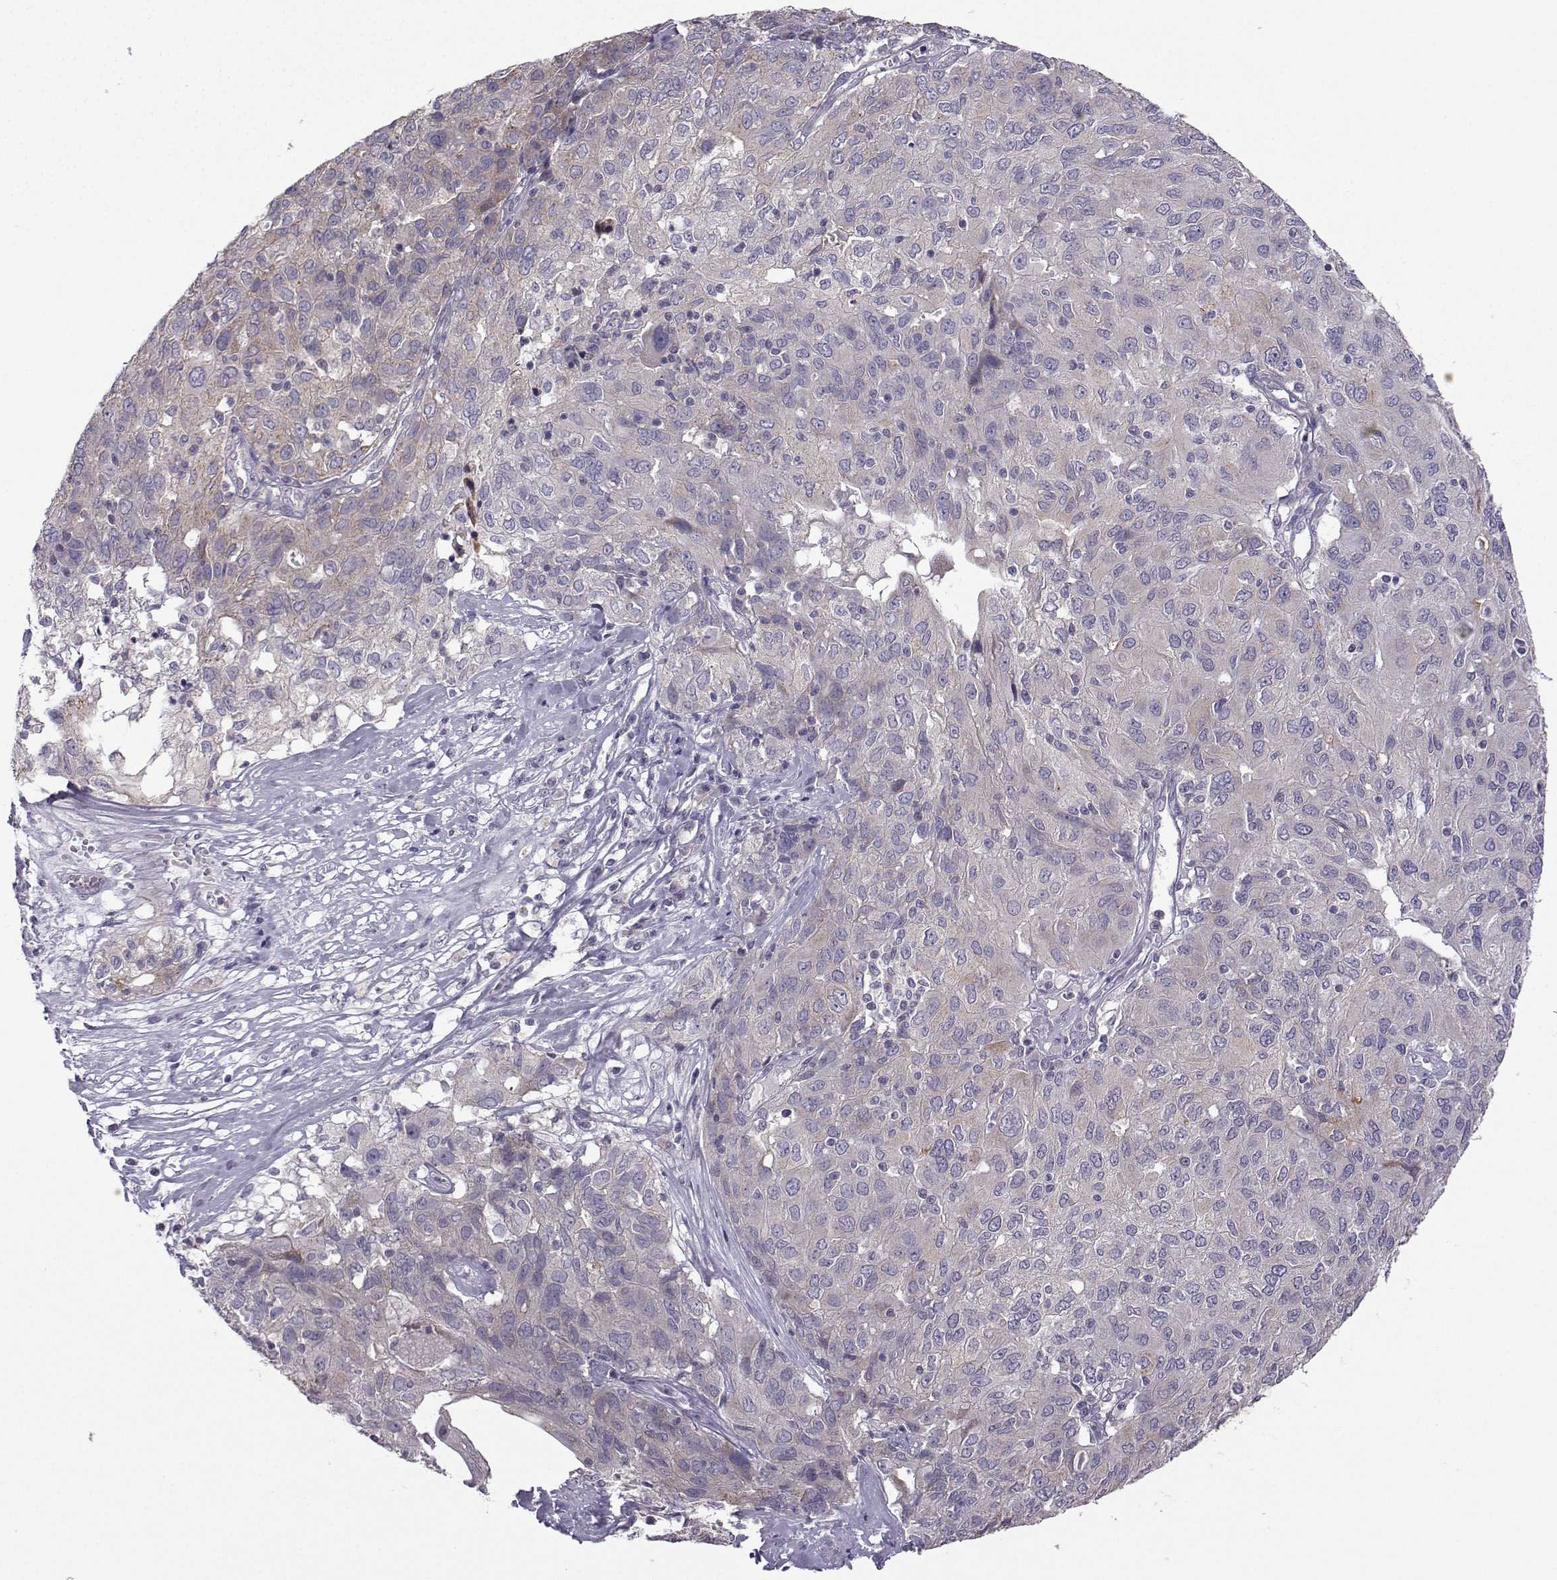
{"staining": {"intensity": "weak", "quantity": "<25%", "location": "cytoplasmic/membranous"}, "tissue": "ovarian cancer", "cell_type": "Tumor cells", "image_type": "cancer", "snomed": [{"axis": "morphology", "description": "Carcinoma, endometroid"}, {"axis": "topography", "description": "Ovary"}], "caption": "High magnification brightfield microscopy of ovarian cancer (endometroid carcinoma) stained with DAB (3,3'-diaminobenzidine) (brown) and counterstained with hematoxylin (blue): tumor cells show no significant staining.", "gene": "FCAMR", "patient": {"sex": "female", "age": 50}}